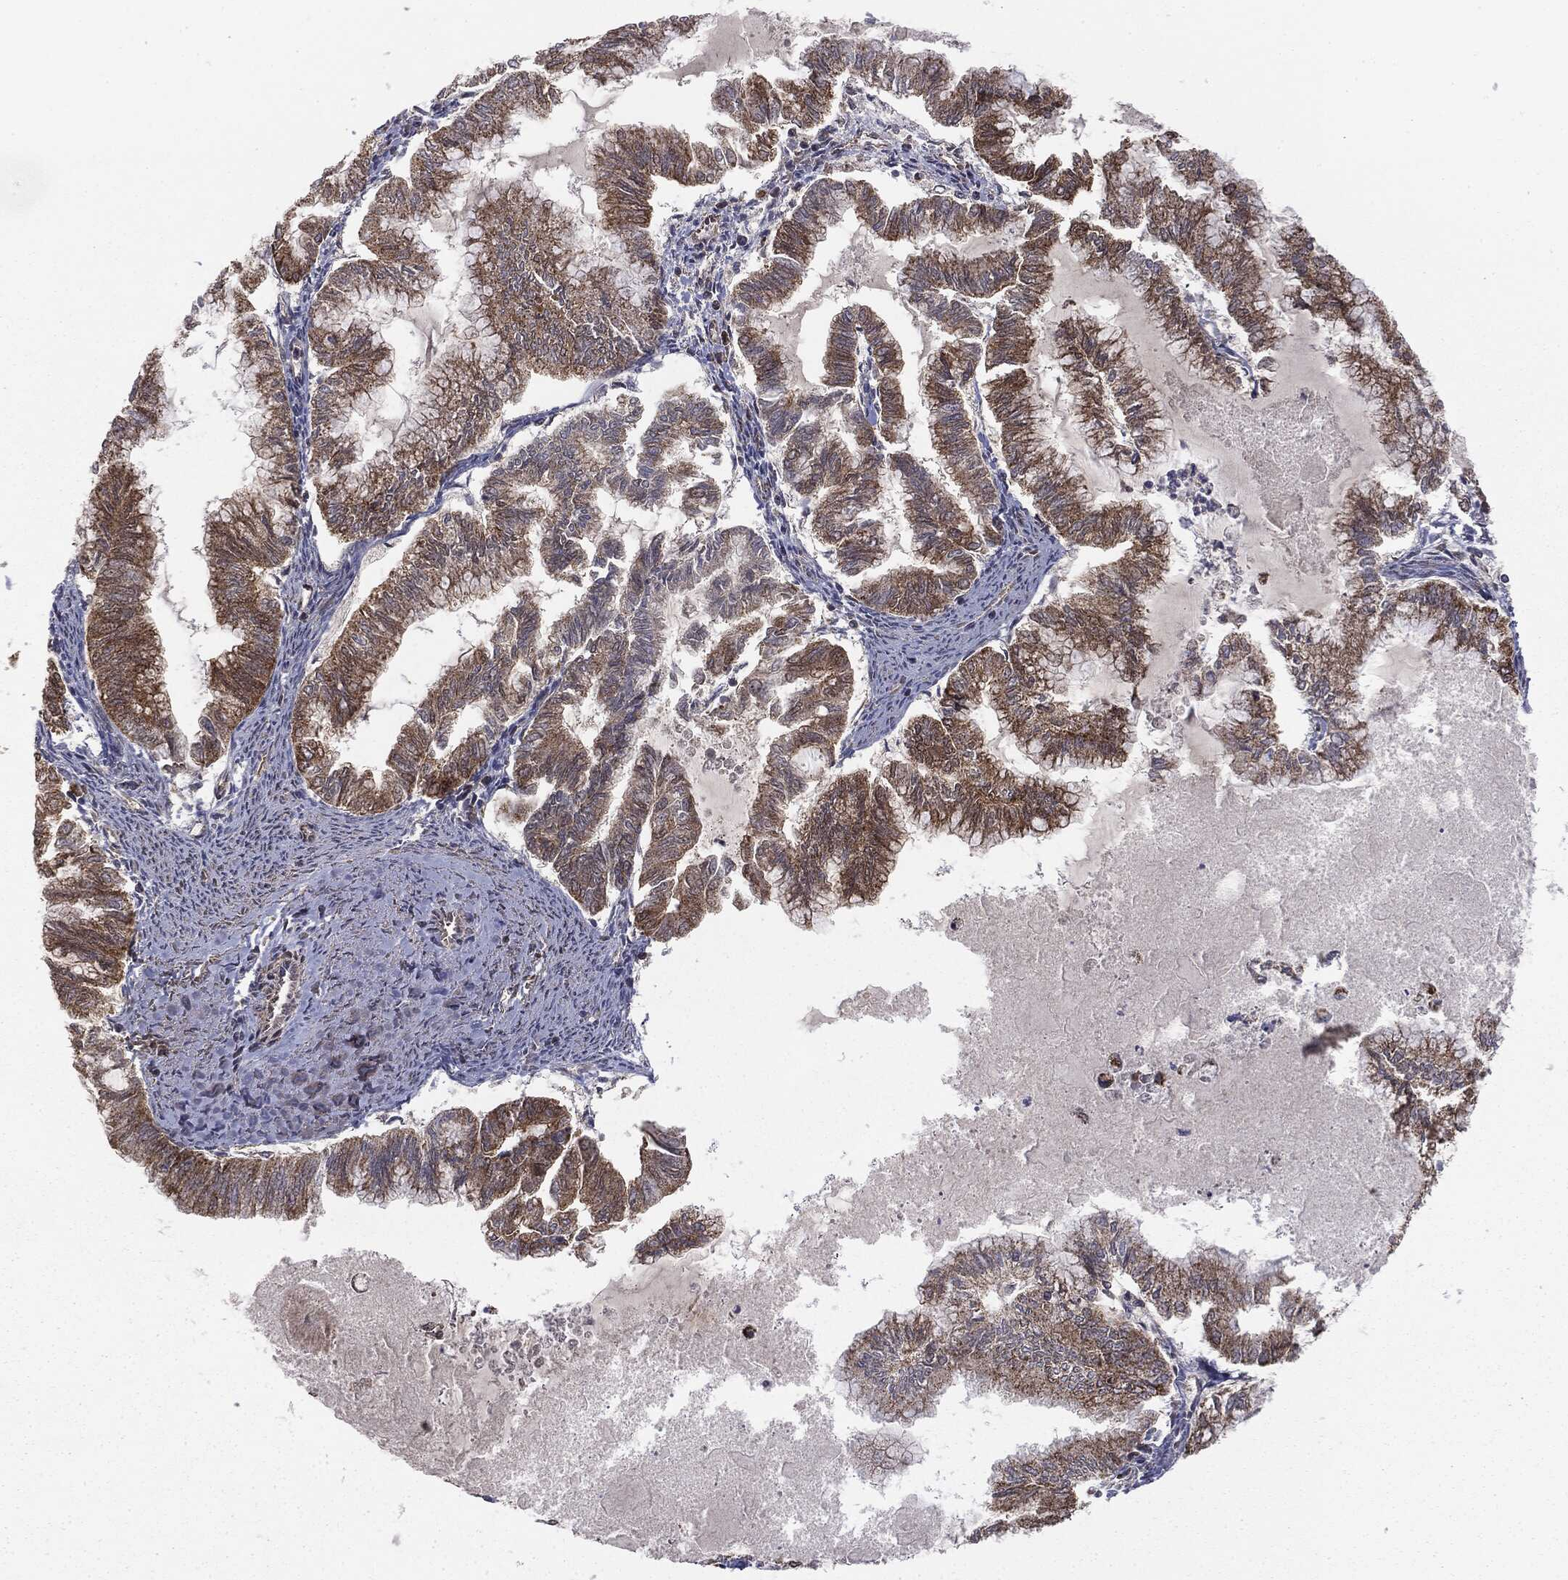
{"staining": {"intensity": "strong", "quantity": ">75%", "location": "cytoplasmic/membranous"}, "tissue": "endometrial cancer", "cell_type": "Tumor cells", "image_type": "cancer", "snomed": [{"axis": "morphology", "description": "Adenocarcinoma, NOS"}, {"axis": "topography", "description": "Endometrium"}], "caption": "Immunohistochemistry of human endometrial cancer exhibits high levels of strong cytoplasmic/membranous staining in approximately >75% of tumor cells. The staining was performed using DAB to visualize the protein expression in brown, while the nuclei were stained in blue with hematoxylin (Magnification: 20x).", "gene": "MTOR", "patient": {"sex": "female", "age": 79}}